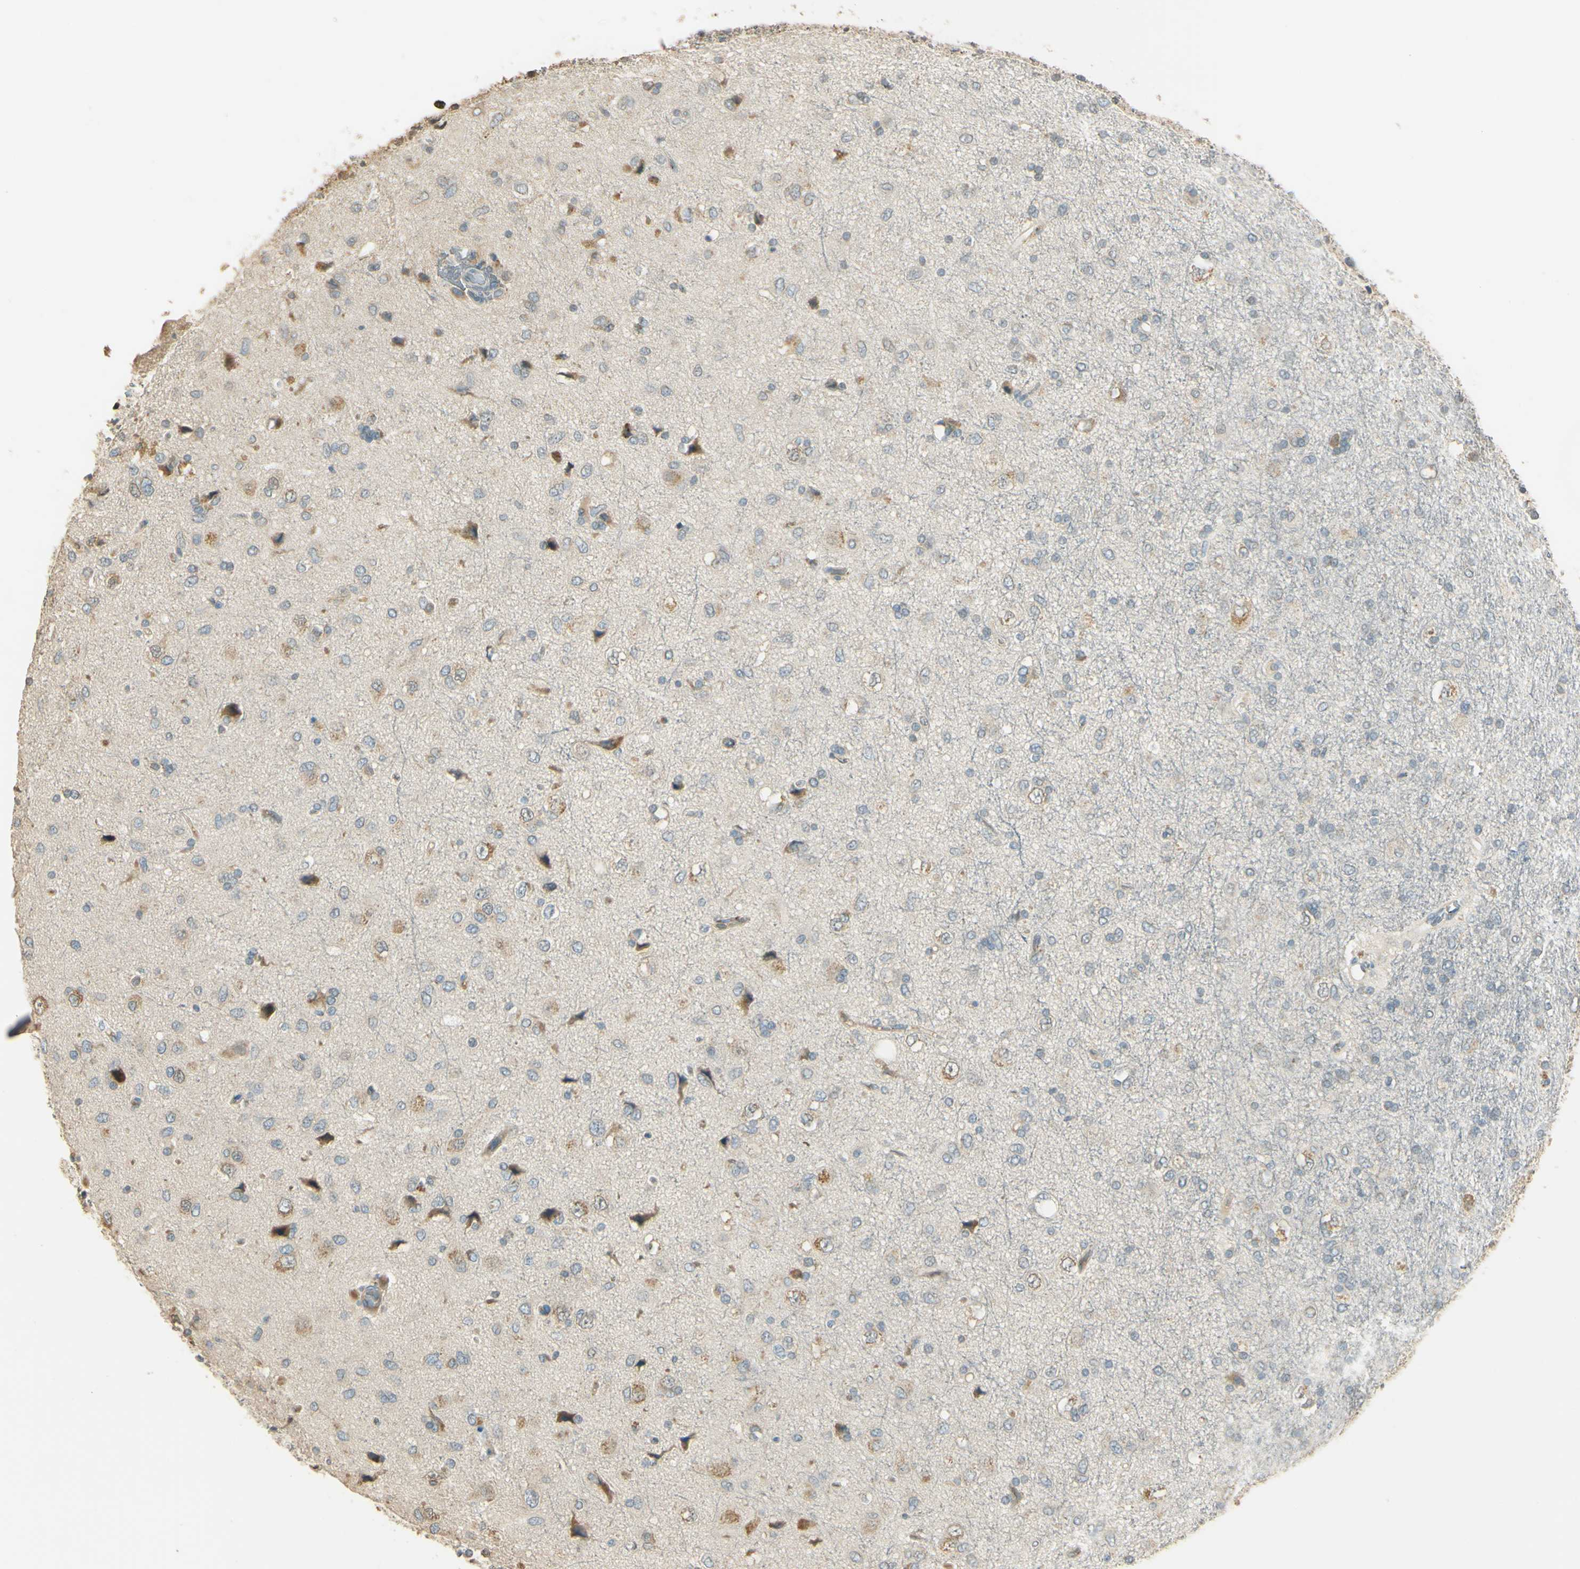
{"staining": {"intensity": "negative", "quantity": "none", "location": "none"}, "tissue": "glioma", "cell_type": "Tumor cells", "image_type": "cancer", "snomed": [{"axis": "morphology", "description": "Glioma, malignant, Low grade"}, {"axis": "topography", "description": "Brain"}], "caption": "Immunohistochemistry micrograph of neoplastic tissue: glioma stained with DAB displays no significant protein positivity in tumor cells.", "gene": "UXS1", "patient": {"sex": "male", "age": 77}}